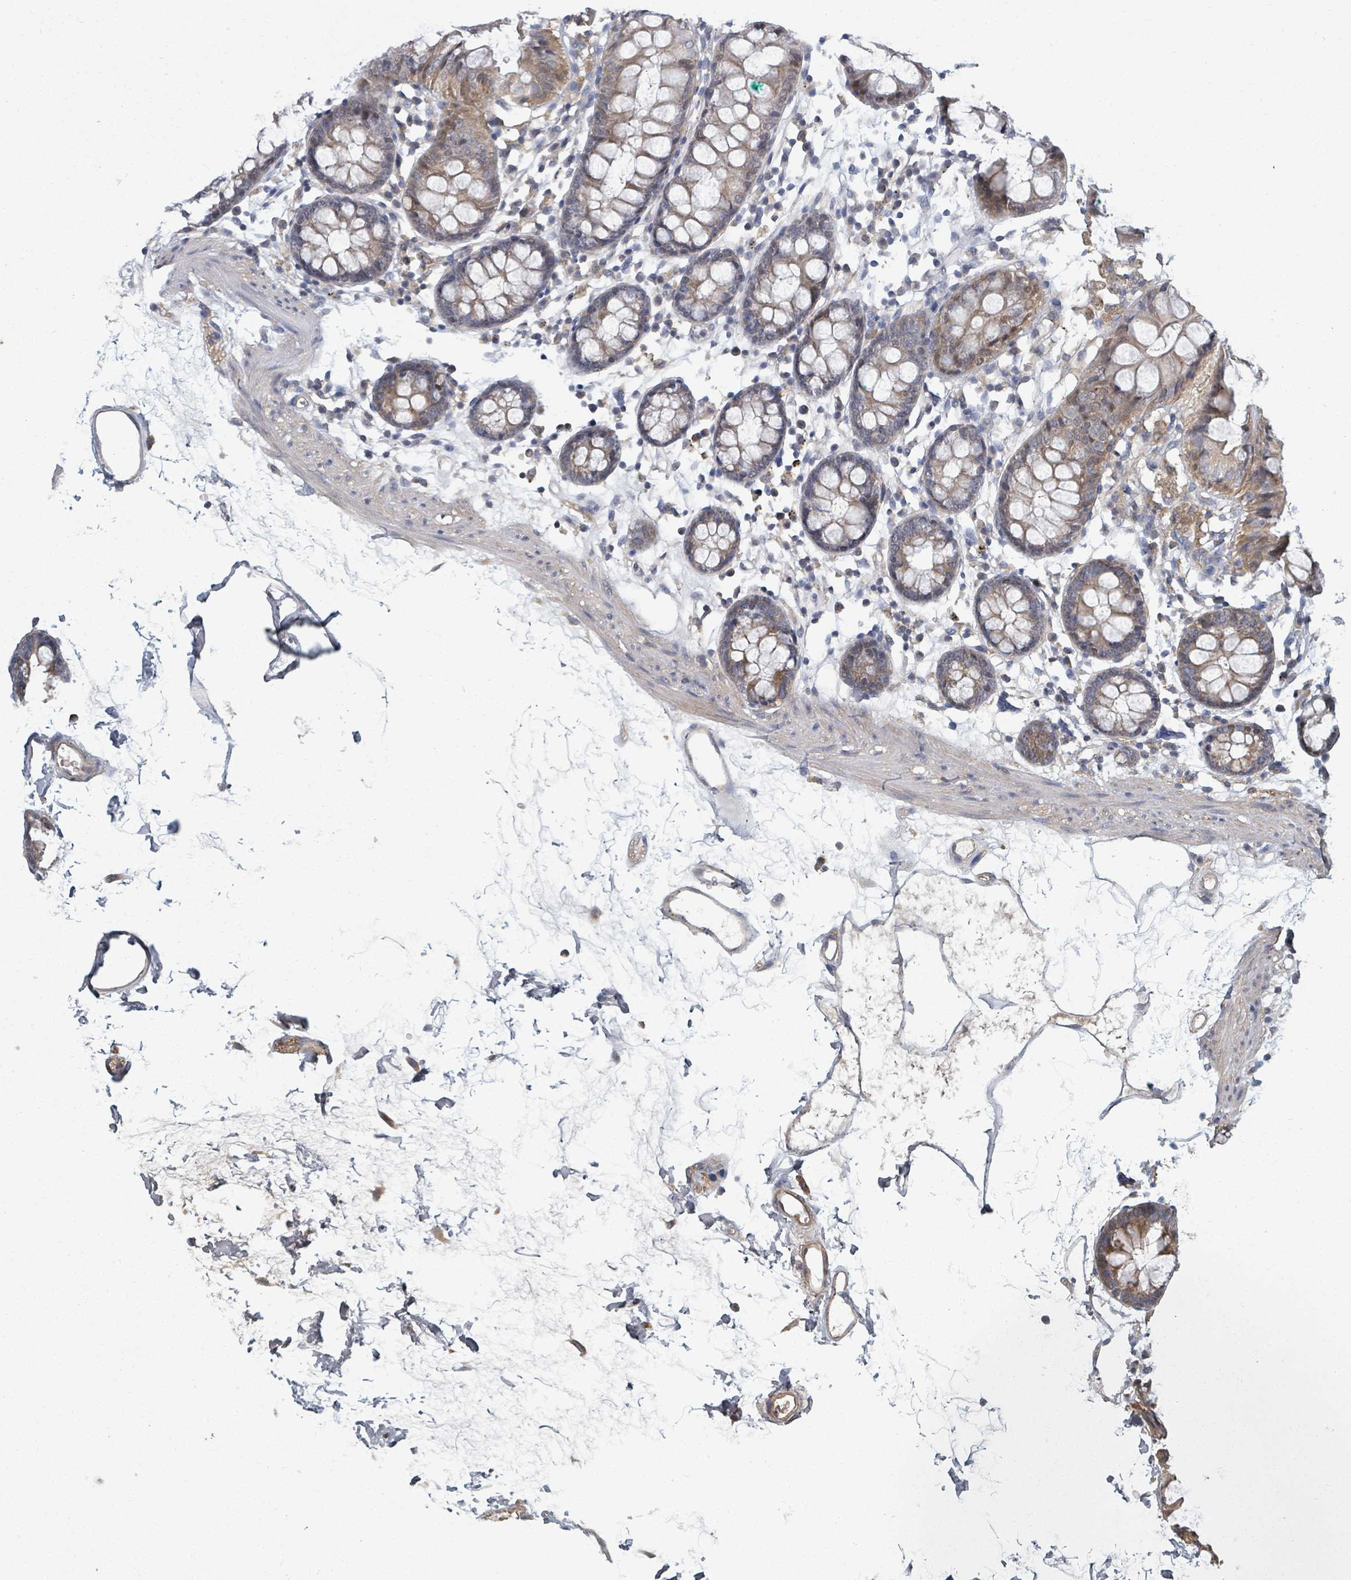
{"staining": {"intensity": "weak", "quantity": ">75%", "location": "cytoplasmic/membranous"}, "tissue": "colon", "cell_type": "Endothelial cells", "image_type": "normal", "snomed": [{"axis": "morphology", "description": "Normal tissue, NOS"}, {"axis": "topography", "description": "Colon"}], "caption": "Colon stained with immunohistochemistry (IHC) displays weak cytoplasmic/membranous expression in about >75% of endothelial cells.", "gene": "GABBR1", "patient": {"sex": "female", "age": 84}}